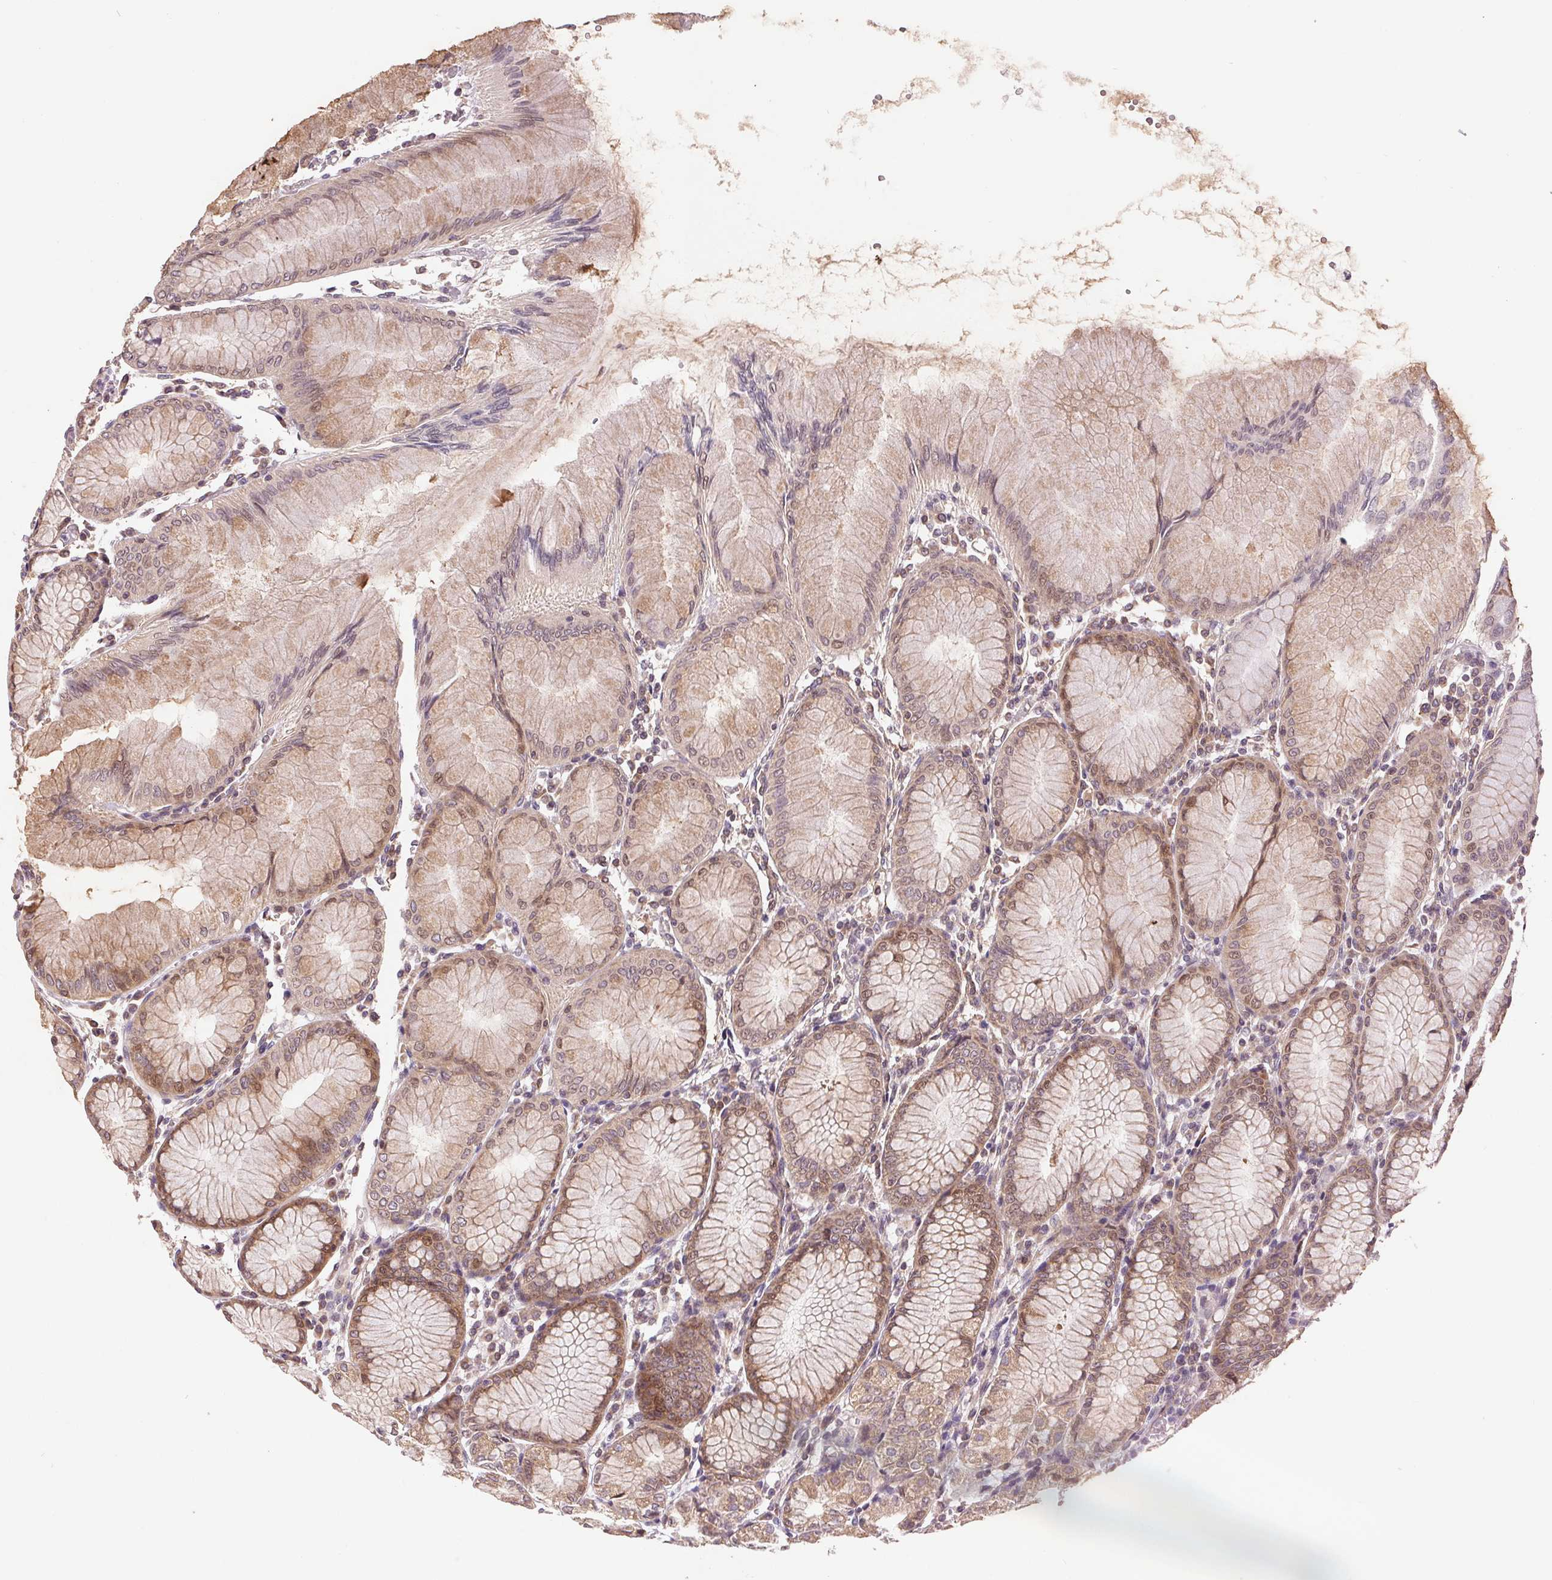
{"staining": {"intensity": "moderate", "quantity": ">75%", "location": "cytoplasmic/membranous,nuclear"}, "tissue": "stomach", "cell_type": "Glandular cells", "image_type": "normal", "snomed": [{"axis": "morphology", "description": "Normal tissue, NOS"}, {"axis": "topography", "description": "Stomach"}], "caption": "Moderate cytoplasmic/membranous,nuclear expression for a protein is present in about >75% of glandular cells of normal stomach using IHC.", "gene": "BTF3L4", "patient": {"sex": "female", "age": 57}}